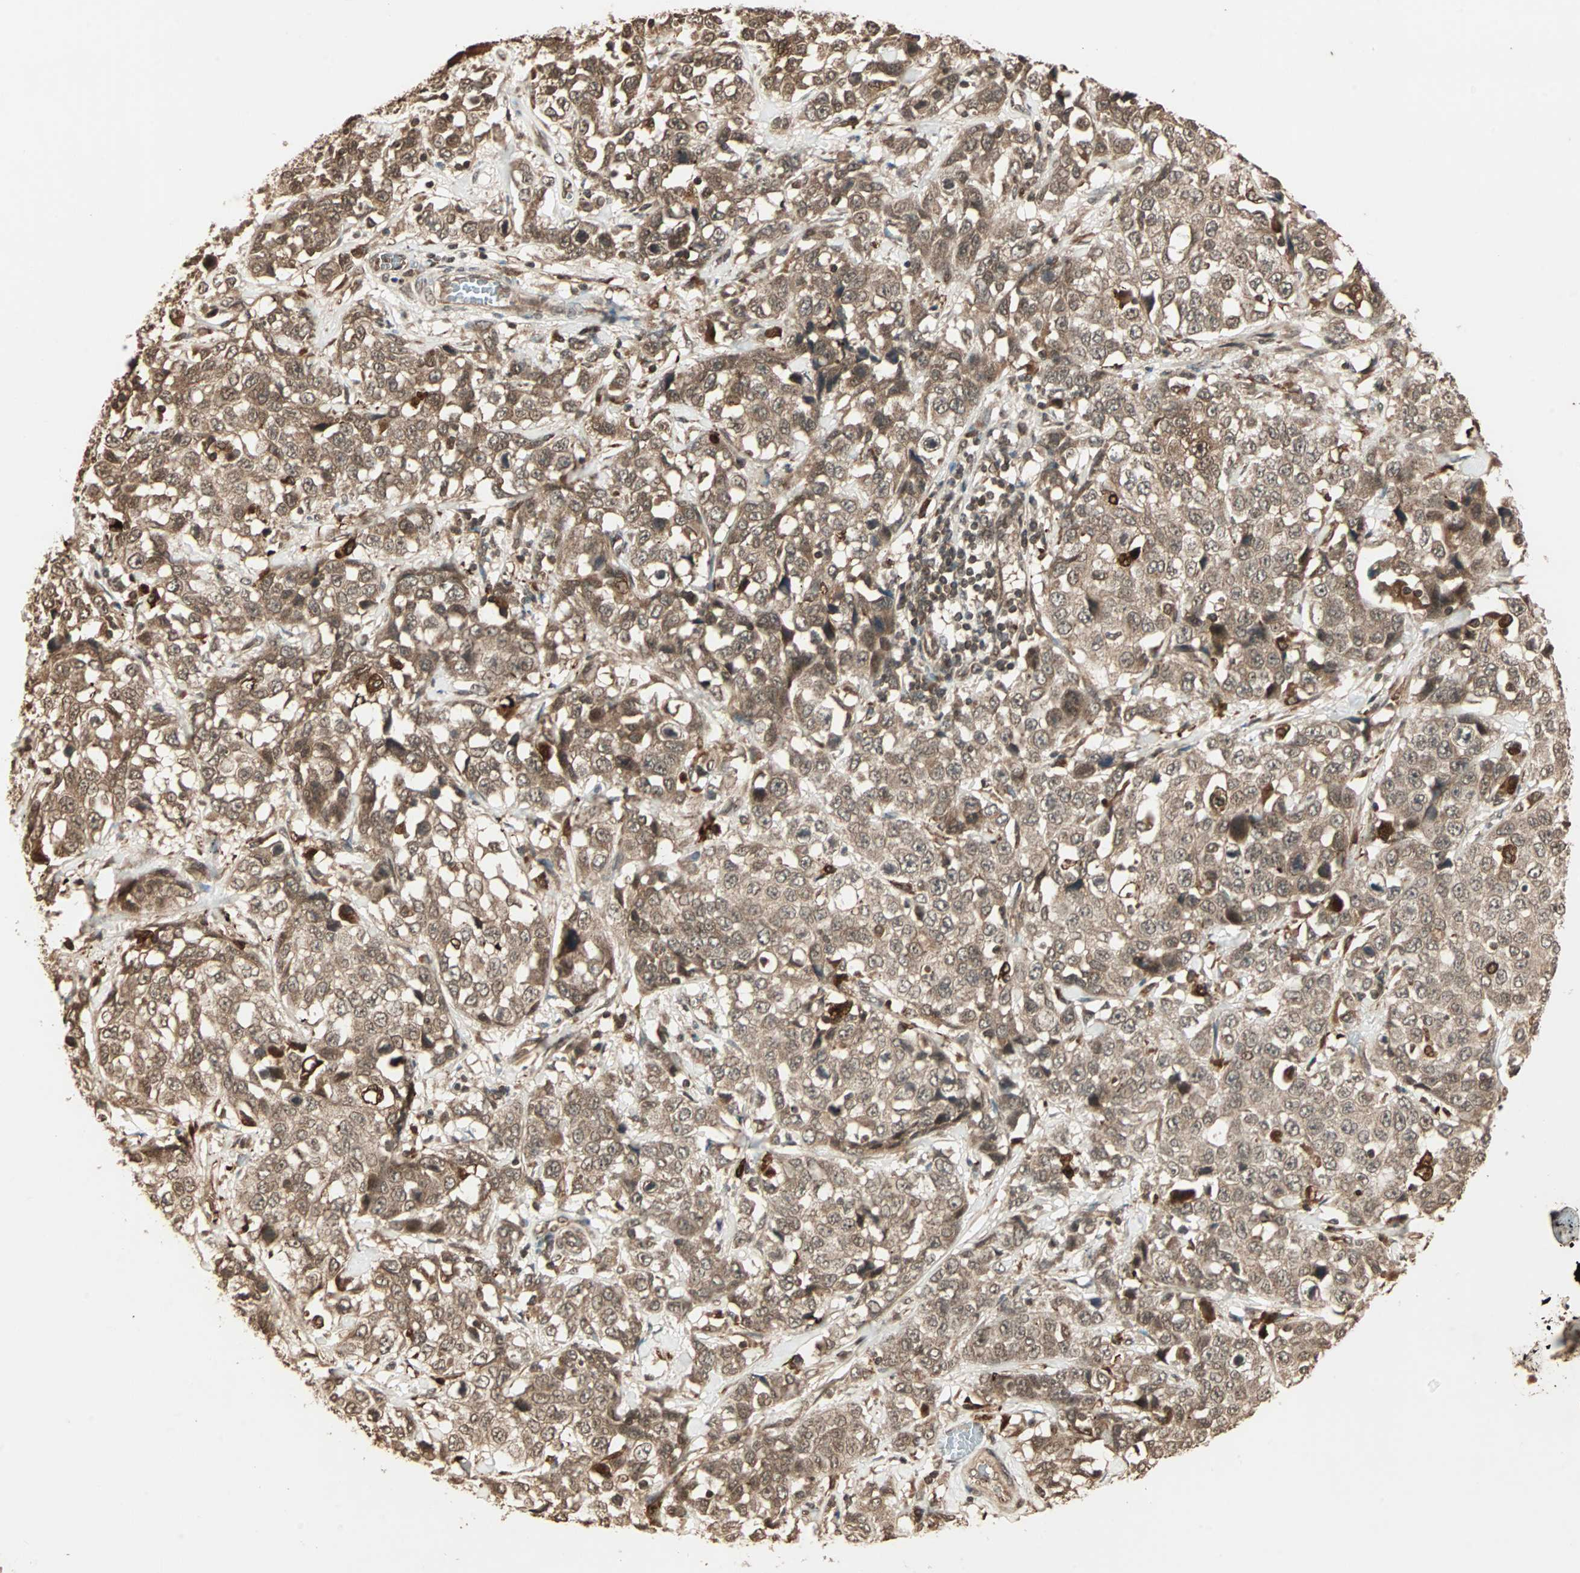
{"staining": {"intensity": "moderate", "quantity": ">75%", "location": "cytoplasmic/membranous"}, "tissue": "stomach cancer", "cell_type": "Tumor cells", "image_type": "cancer", "snomed": [{"axis": "morphology", "description": "Normal tissue, NOS"}, {"axis": "morphology", "description": "Adenocarcinoma, NOS"}, {"axis": "topography", "description": "Stomach"}], "caption": "Immunohistochemistry micrograph of neoplastic tissue: human stomach adenocarcinoma stained using IHC shows medium levels of moderate protein expression localized specifically in the cytoplasmic/membranous of tumor cells, appearing as a cytoplasmic/membranous brown color.", "gene": "RFFL", "patient": {"sex": "male", "age": 48}}